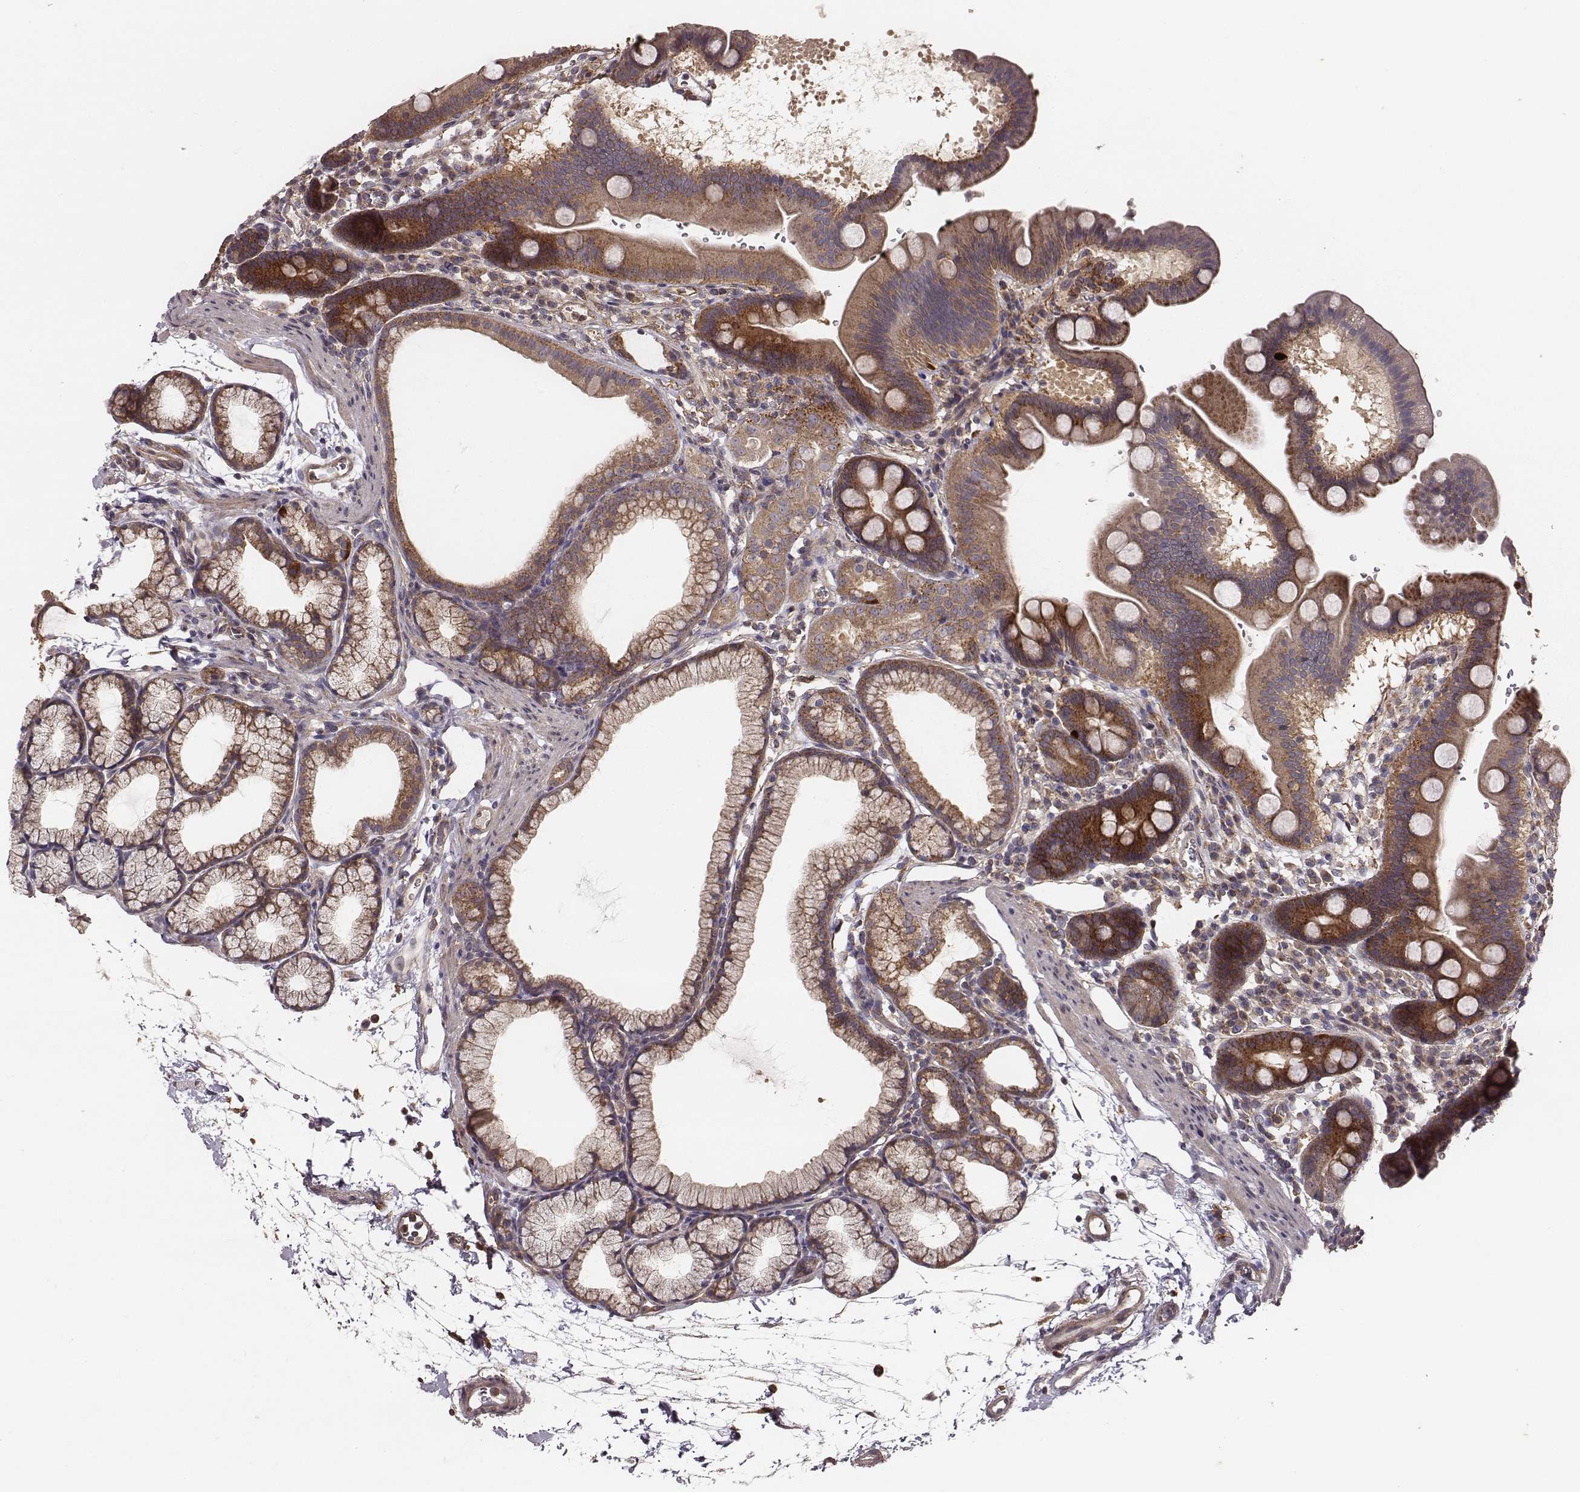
{"staining": {"intensity": "moderate", "quantity": ">75%", "location": "cytoplasmic/membranous"}, "tissue": "duodenum", "cell_type": "Glandular cells", "image_type": "normal", "snomed": [{"axis": "morphology", "description": "Normal tissue, NOS"}, {"axis": "topography", "description": "Duodenum"}], "caption": "Duodenum stained with DAB (3,3'-diaminobenzidine) immunohistochemistry displays medium levels of moderate cytoplasmic/membranous expression in about >75% of glandular cells.", "gene": "VPS26A", "patient": {"sex": "male", "age": 59}}